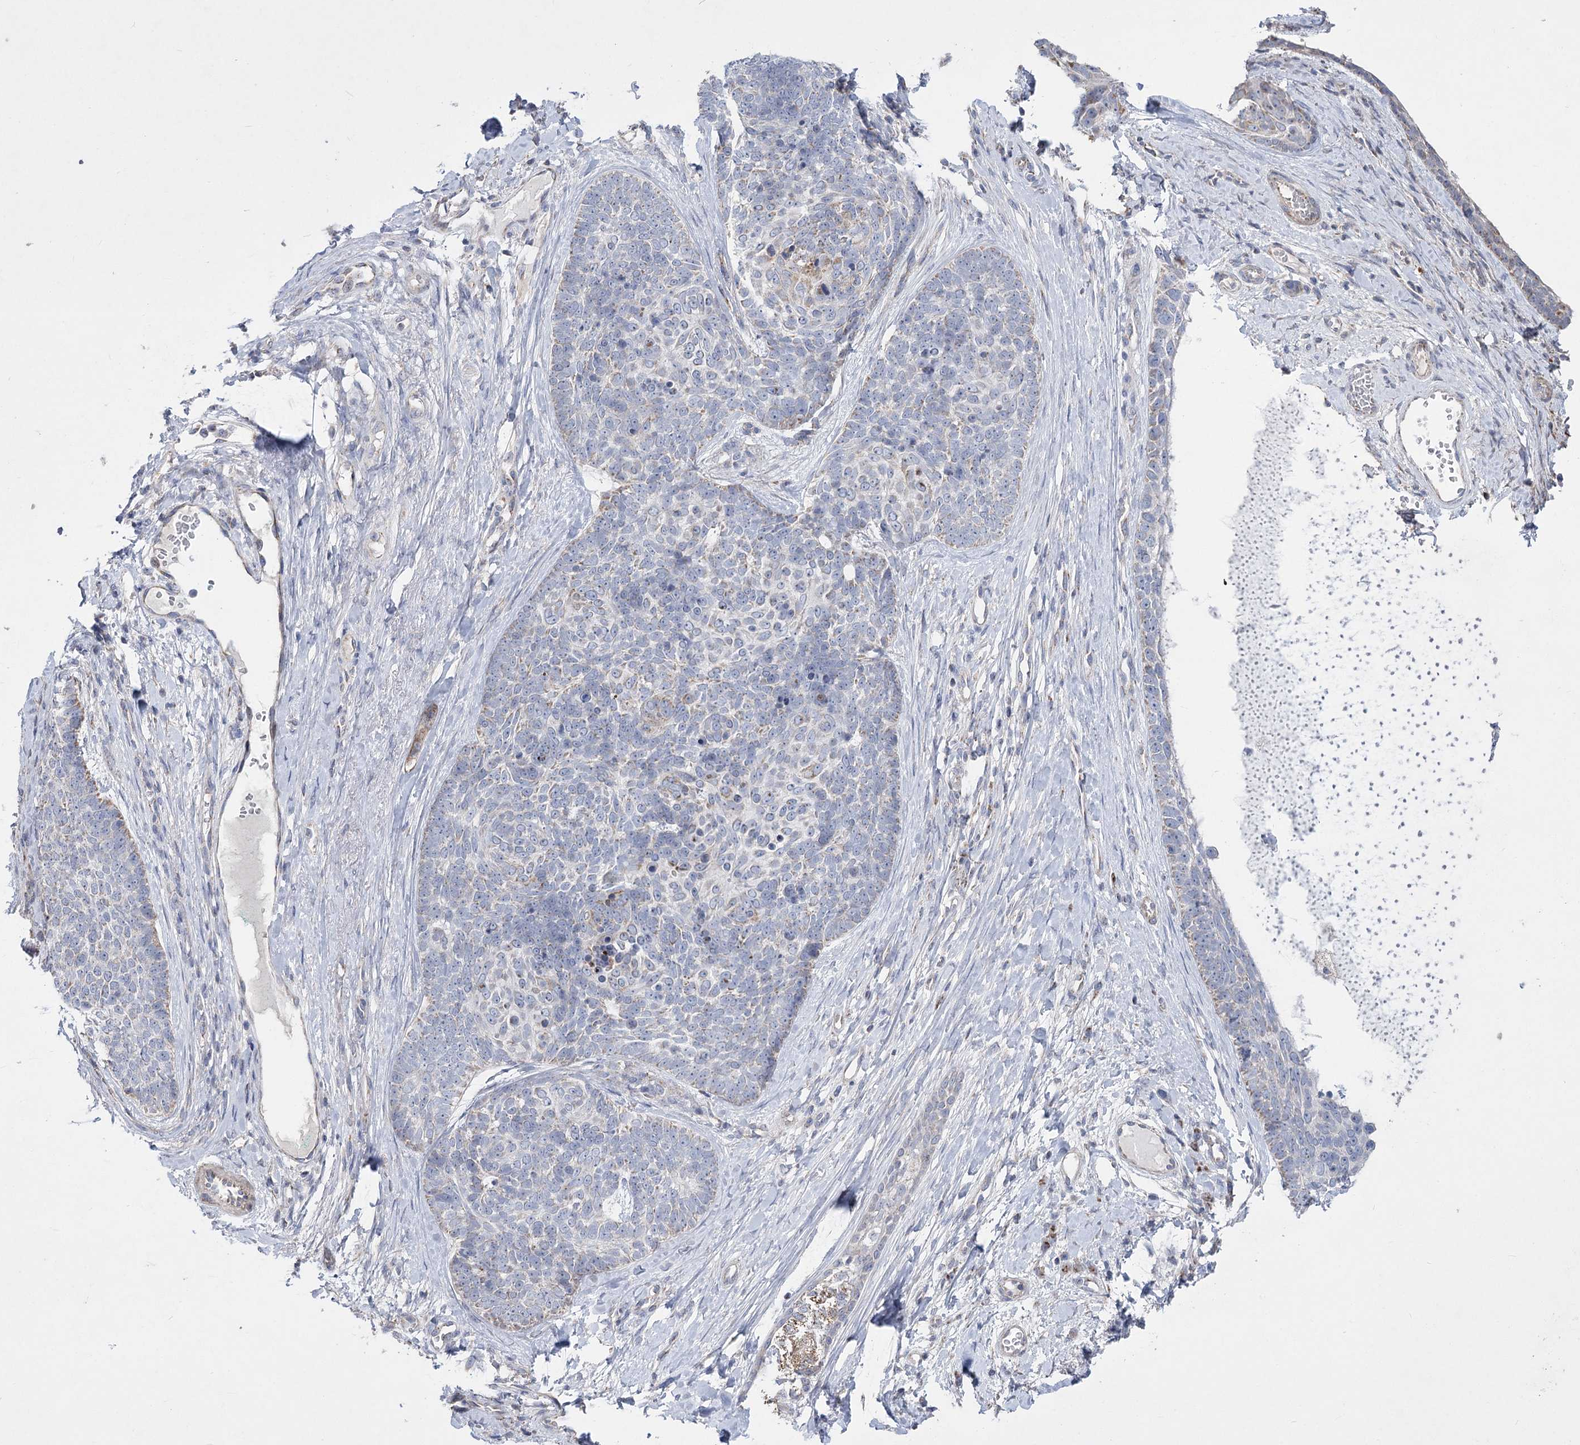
{"staining": {"intensity": "negative", "quantity": "none", "location": "none"}, "tissue": "skin cancer", "cell_type": "Tumor cells", "image_type": "cancer", "snomed": [{"axis": "morphology", "description": "Basal cell carcinoma"}, {"axis": "topography", "description": "Skin"}], "caption": "A high-resolution micrograph shows immunohistochemistry (IHC) staining of skin basal cell carcinoma, which shows no significant expression in tumor cells.", "gene": "PDHB", "patient": {"sex": "female", "age": 81}}